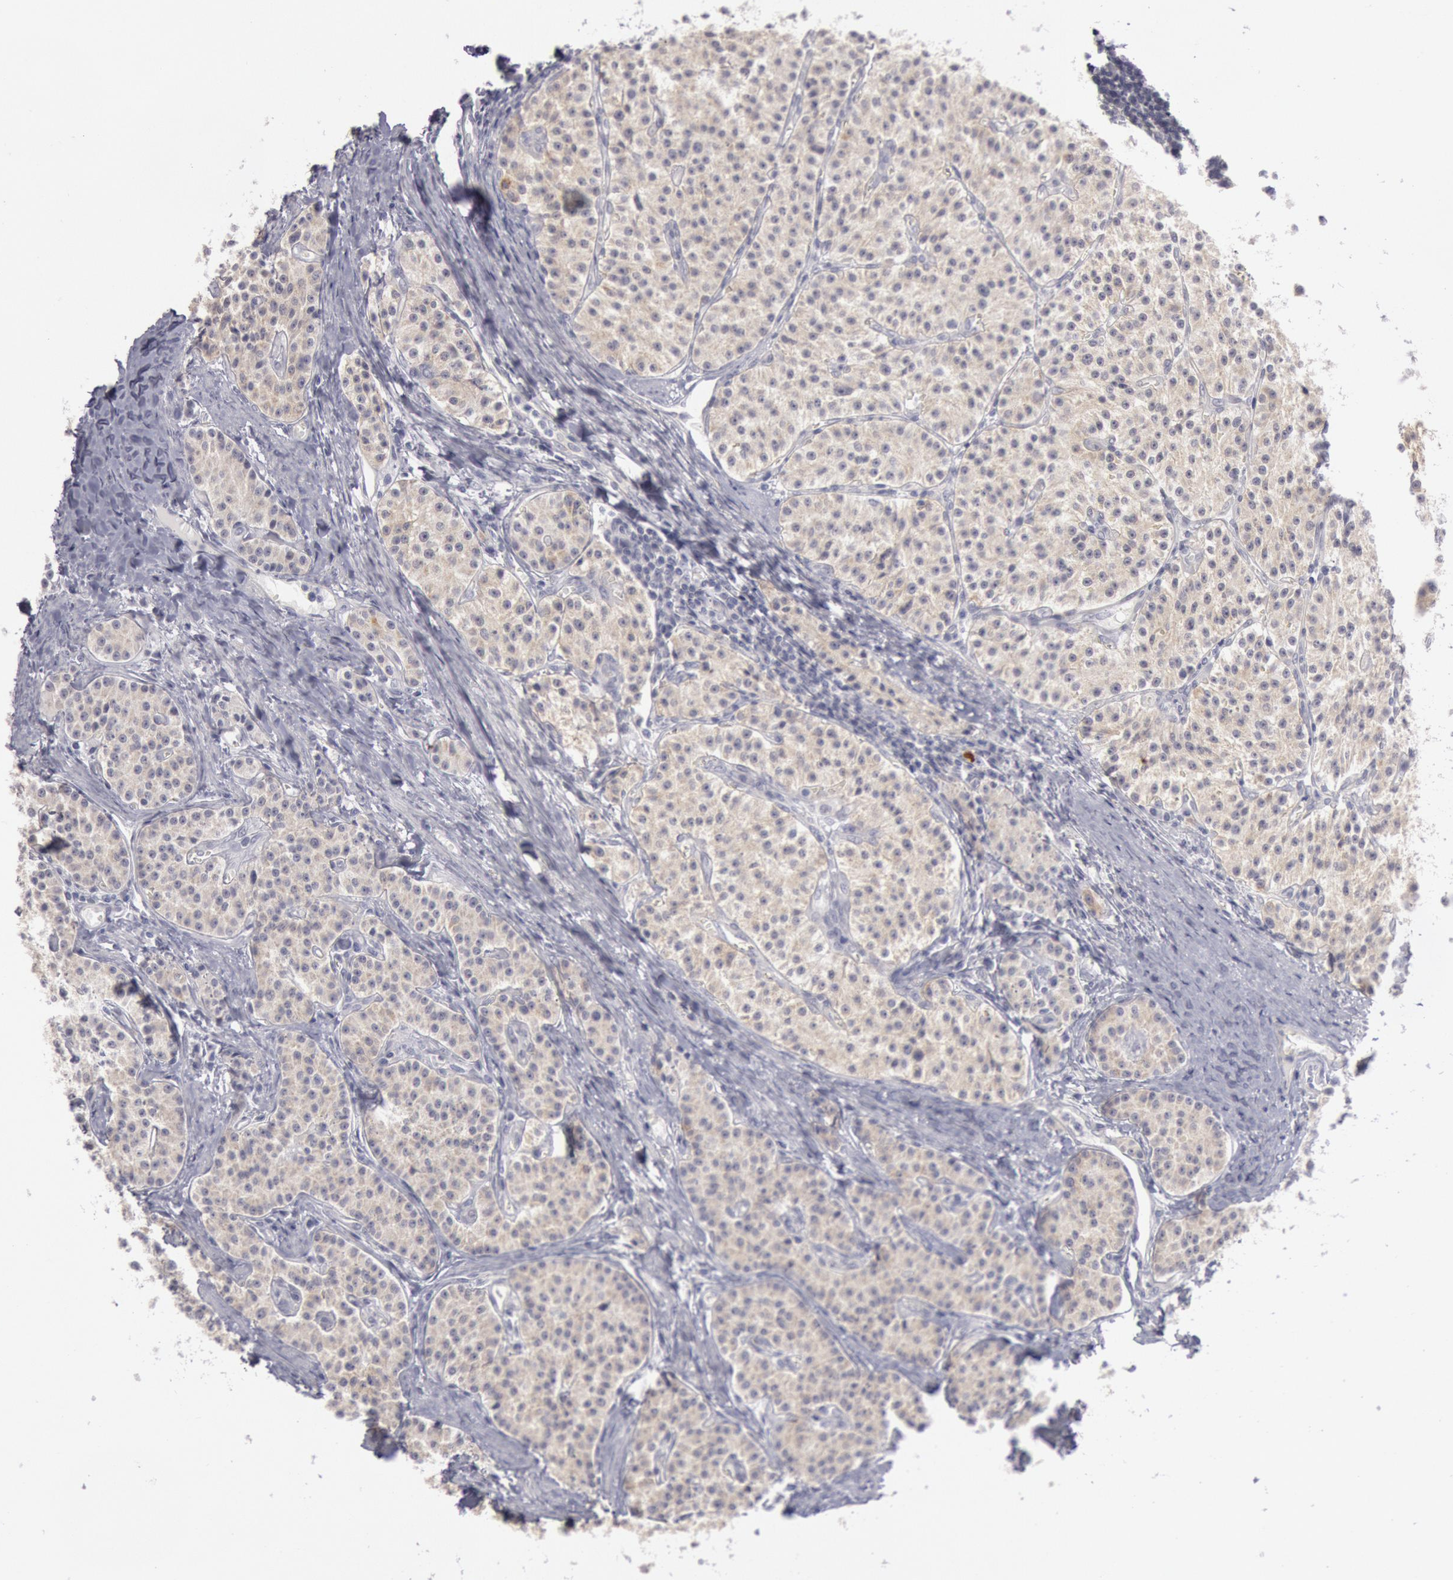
{"staining": {"intensity": "weak", "quantity": "25%-75%", "location": "cytoplasmic/membranous"}, "tissue": "carcinoid", "cell_type": "Tumor cells", "image_type": "cancer", "snomed": [{"axis": "morphology", "description": "Carcinoid, malignant, NOS"}, {"axis": "topography", "description": "Stomach"}], "caption": "Tumor cells show low levels of weak cytoplasmic/membranous positivity in approximately 25%-75% of cells in human malignant carcinoid. Immunohistochemistry (ihc) stains the protein of interest in brown and the nuclei are stained blue.", "gene": "JOSD1", "patient": {"sex": "female", "age": 76}}